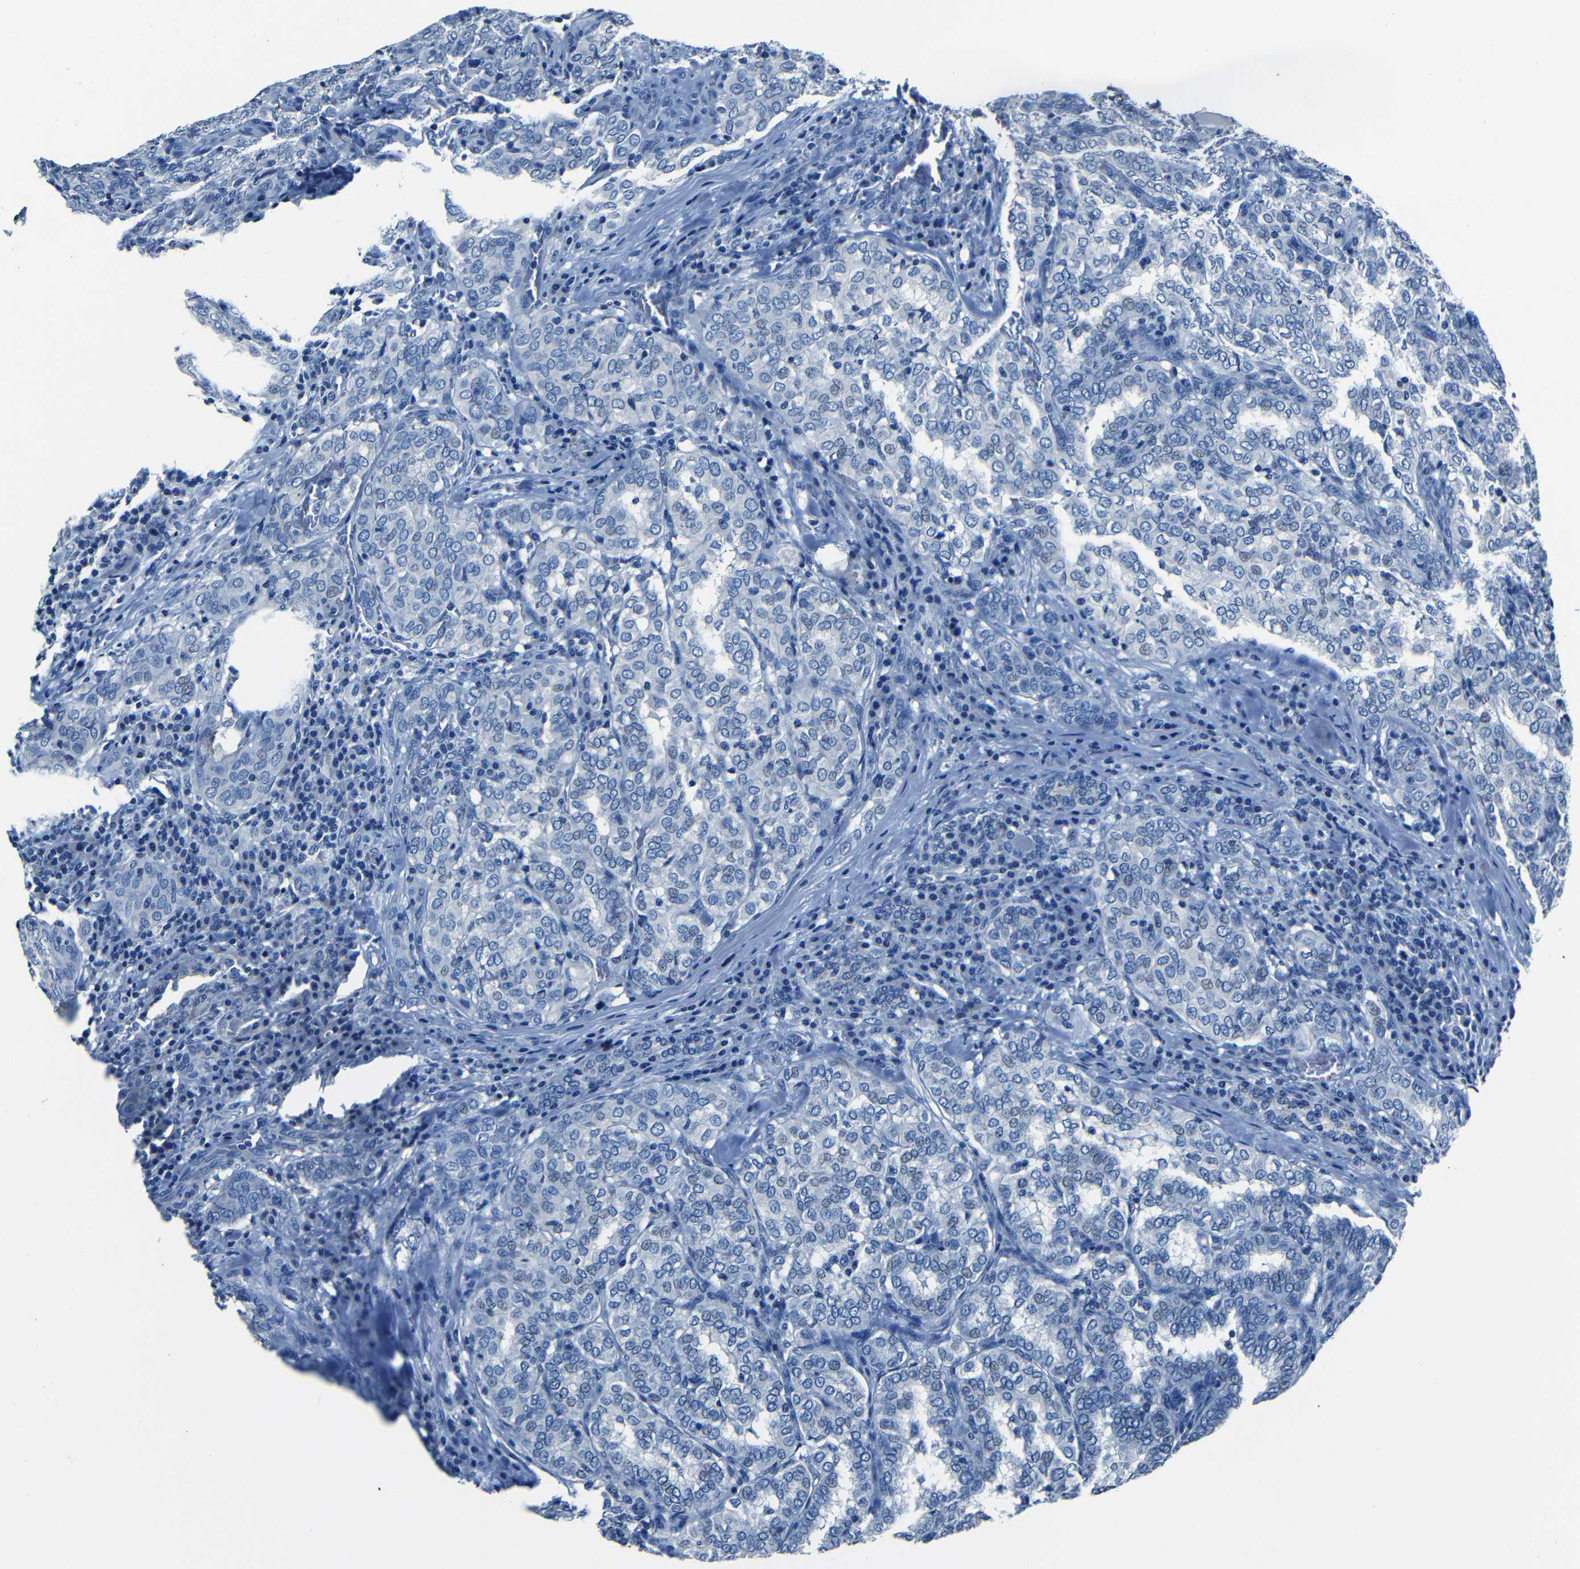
{"staining": {"intensity": "negative", "quantity": "none", "location": "none"}, "tissue": "thyroid cancer", "cell_type": "Tumor cells", "image_type": "cancer", "snomed": [{"axis": "morphology", "description": "Papillary adenocarcinoma, NOS"}, {"axis": "topography", "description": "Thyroid gland"}], "caption": "The image exhibits no staining of tumor cells in thyroid cancer (papillary adenocarcinoma).", "gene": "NCMAP", "patient": {"sex": "female", "age": 30}}